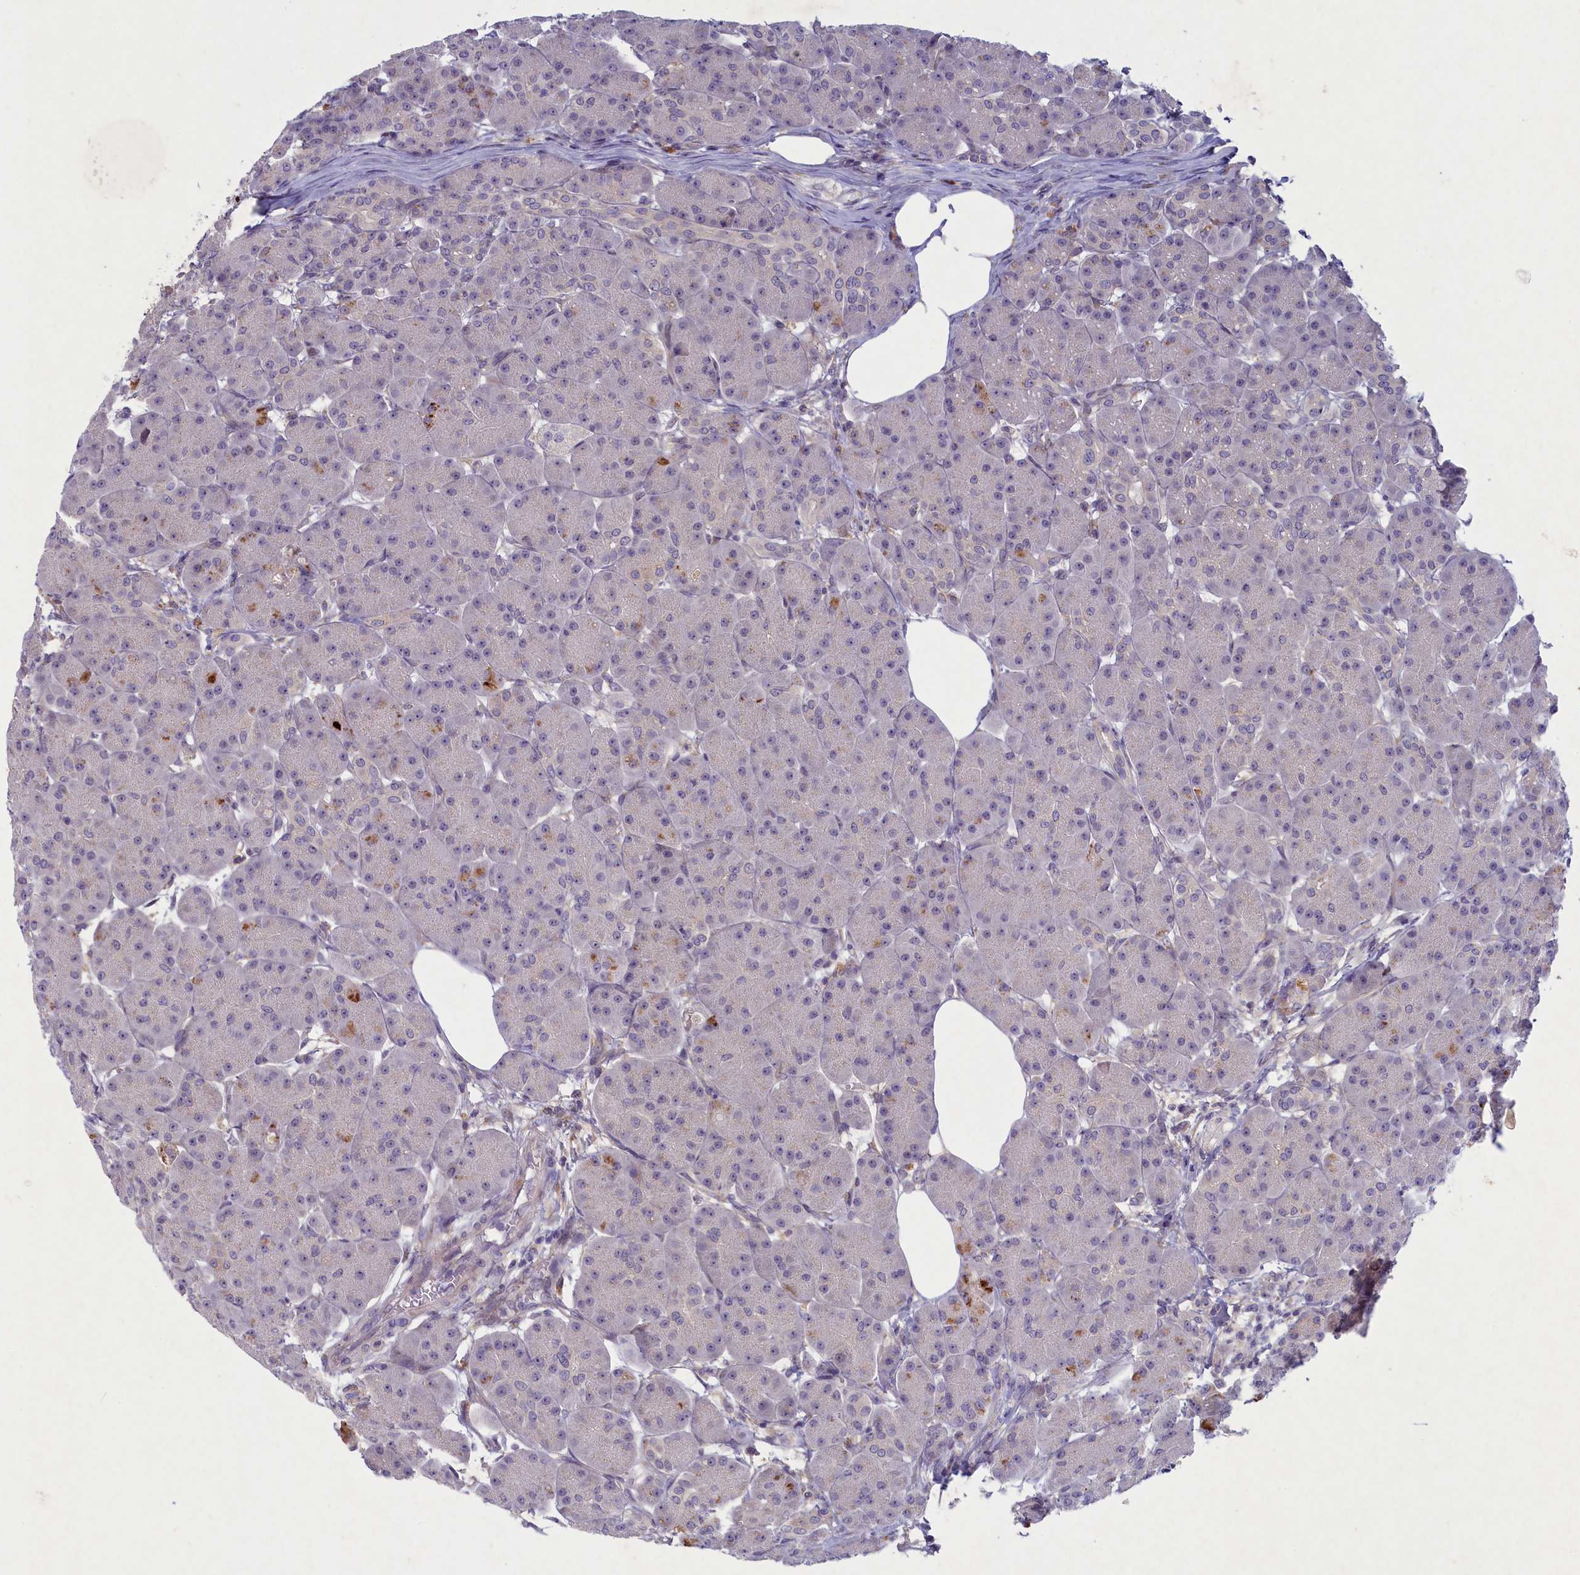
{"staining": {"intensity": "negative", "quantity": "none", "location": "none"}, "tissue": "pancreas", "cell_type": "Exocrine glandular cells", "image_type": "normal", "snomed": [{"axis": "morphology", "description": "Normal tissue, NOS"}, {"axis": "topography", "description": "Pancreas"}], "caption": "Human pancreas stained for a protein using IHC displays no positivity in exocrine glandular cells.", "gene": "PLEKHG6", "patient": {"sex": "male", "age": 63}}